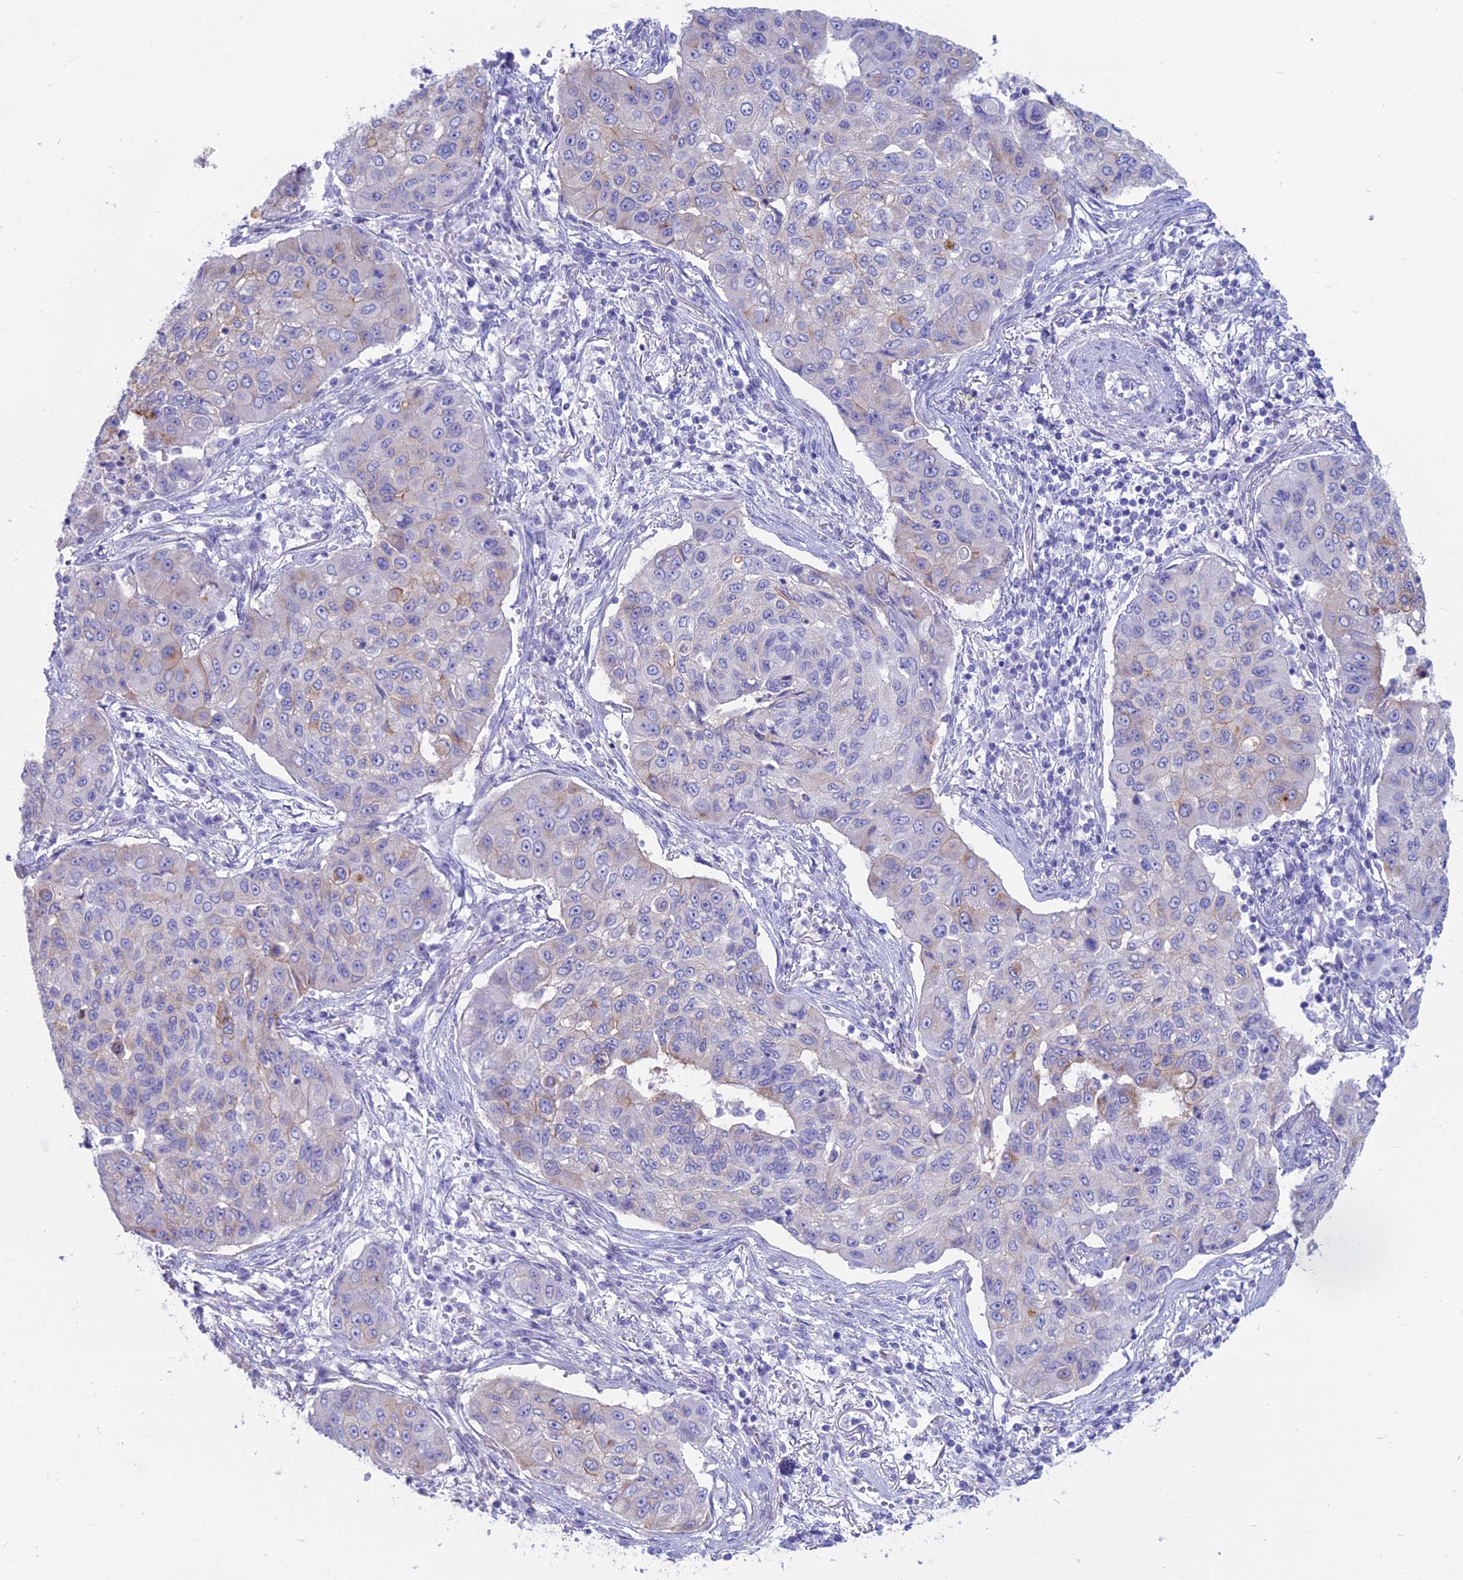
{"staining": {"intensity": "moderate", "quantity": "<25%", "location": "cytoplasmic/membranous"}, "tissue": "lung cancer", "cell_type": "Tumor cells", "image_type": "cancer", "snomed": [{"axis": "morphology", "description": "Squamous cell carcinoma, NOS"}, {"axis": "topography", "description": "Lung"}], "caption": "IHC image of human lung squamous cell carcinoma stained for a protein (brown), which demonstrates low levels of moderate cytoplasmic/membranous positivity in approximately <25% of tumor cells.", "gene": "OR2AE1", "patient": {"sex": "male", "age": 74}}